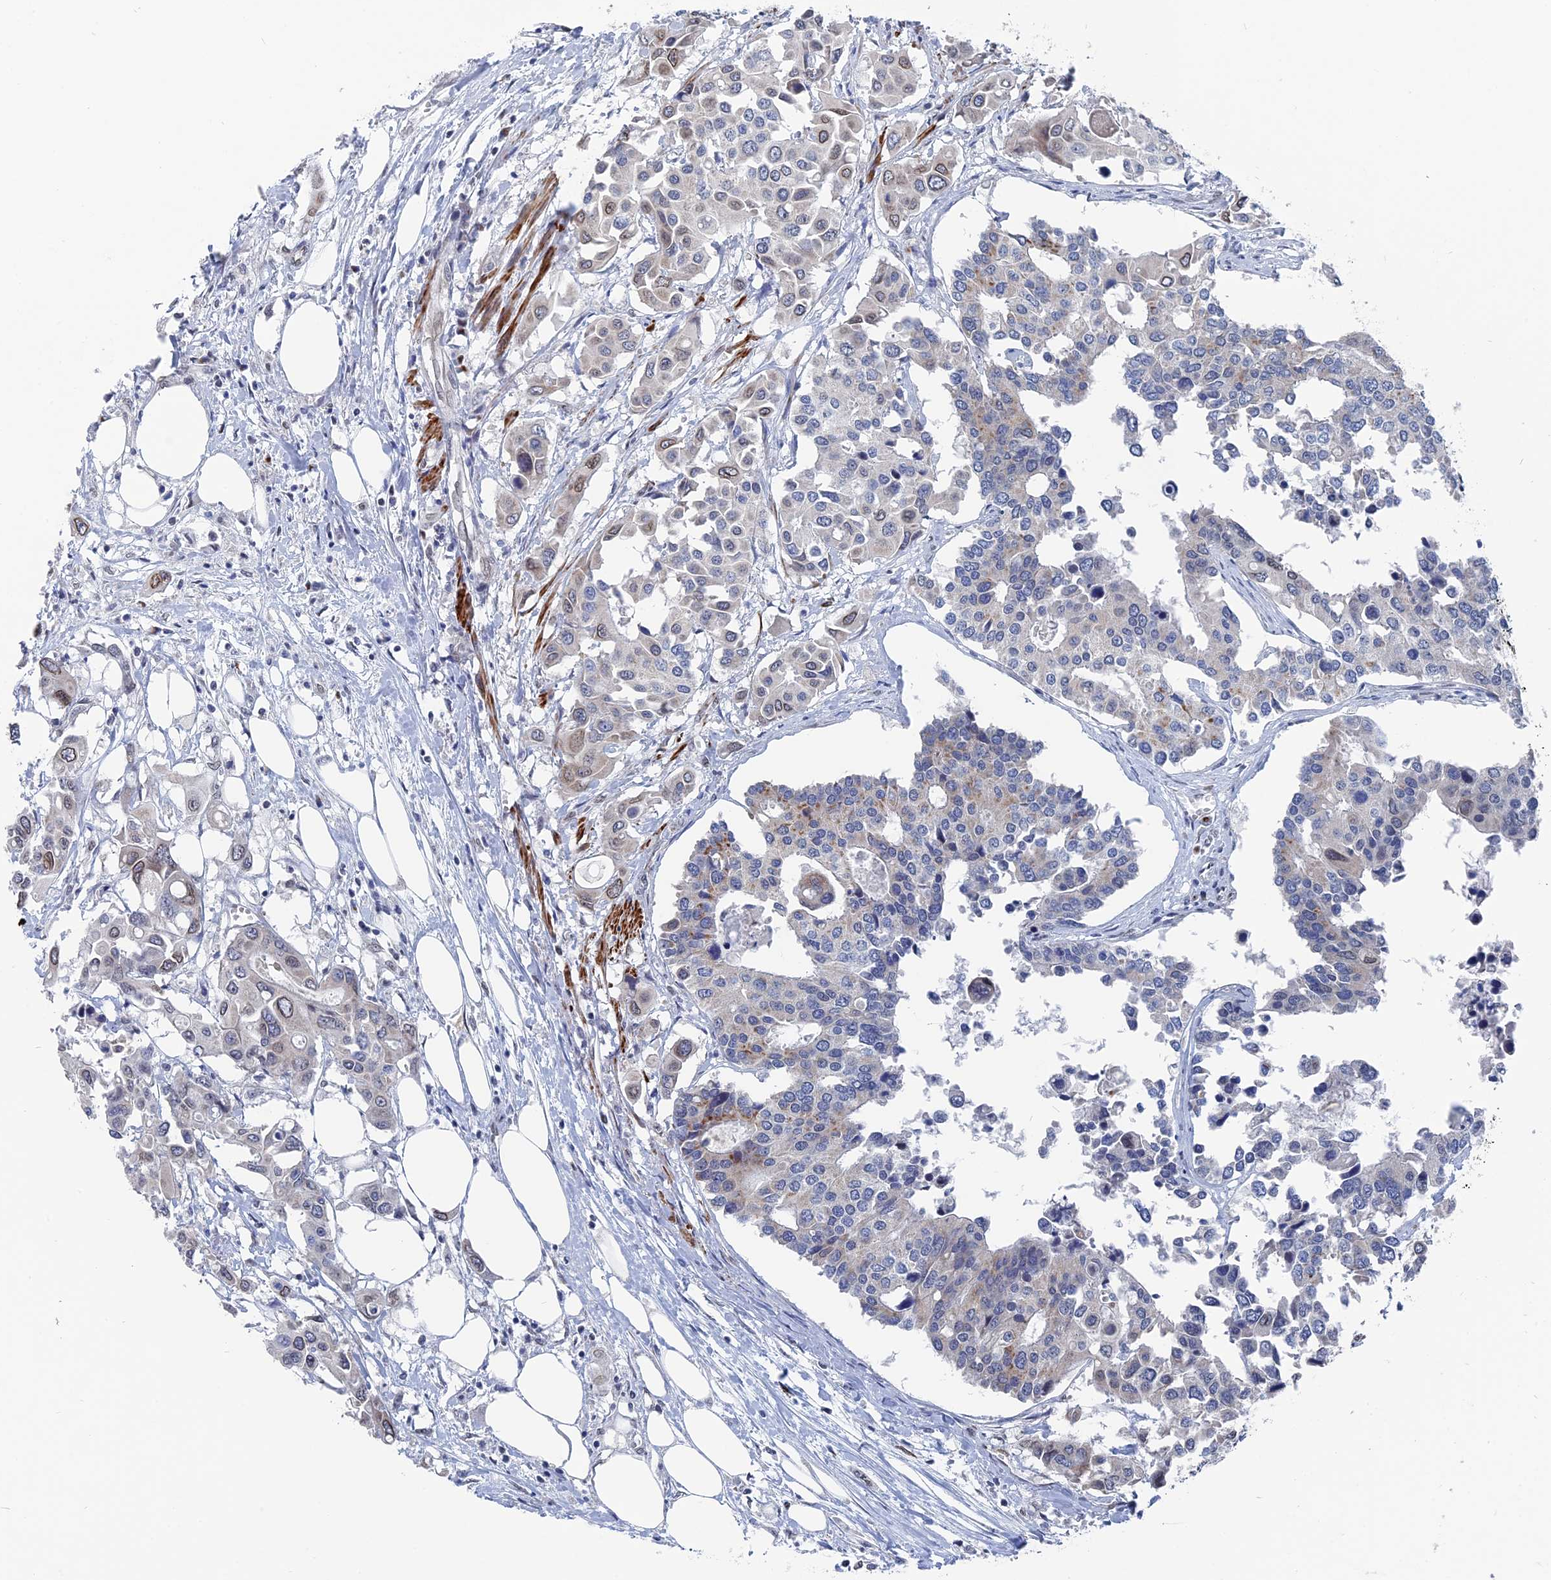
{"staining": {"intensity": "moderate", "quantity": "<25%", "location": "nuclear"}, "tissue": "colorectal cancer", "cell_type": "Tumor cells", "image_type": "cancer", "snomed": [{"axis": "morphology", "description": "Adenocarcinoma, NOS"}, {"axis": "topography", "description": "Colon"}], "caption": "Immunohistochemistry micrograph of colorectal cancer stained for a protein (brown), which displays low levels of moderate nuclear expression in approximately <25% of tumor cells.", "gene": "MTRF1", "patient": {"sex": "male", "age": 77}}